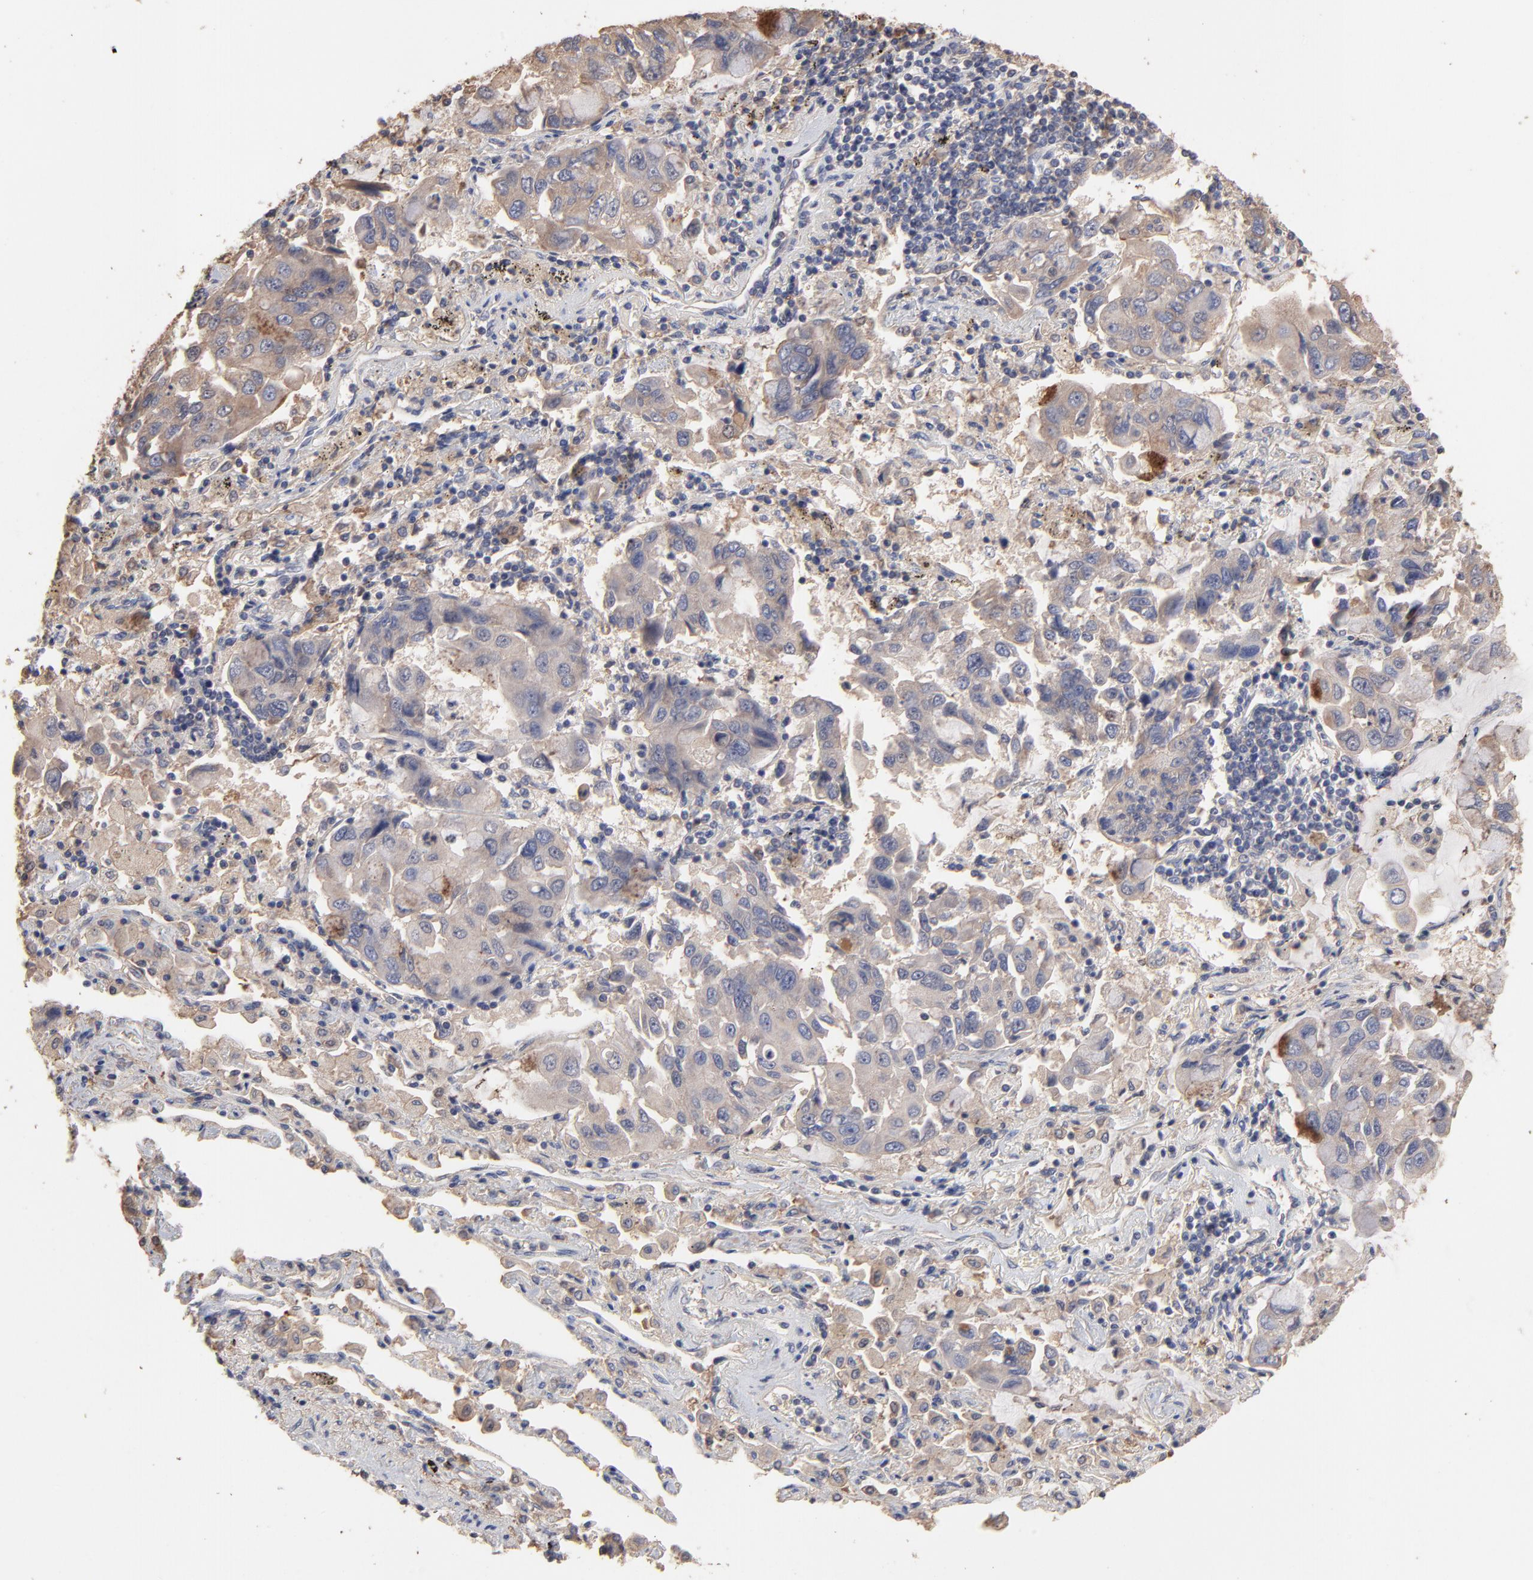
{"staining": {"intensity": "moderate", "quantity": ">75%", "location": "cytoplasmic/membranous"}, "tissue": "lung cancer", "cell_type": "Tumor cells", "image_type": "cancer", "snomed": [{"axis": "morphology", "description": "Adenocarcinoma, NOS"}, {"axis": "topography", "description": "Lung"}], "caption": "About >75% of tumor cells in lung cancer (adenocarcinoma) reveal moderate cytoplasmic/membranous protein staining as visualized by brown immunohistochemical staining.", "gene": "TANGO2", "patient": {"sex": "male", "age": 64}}